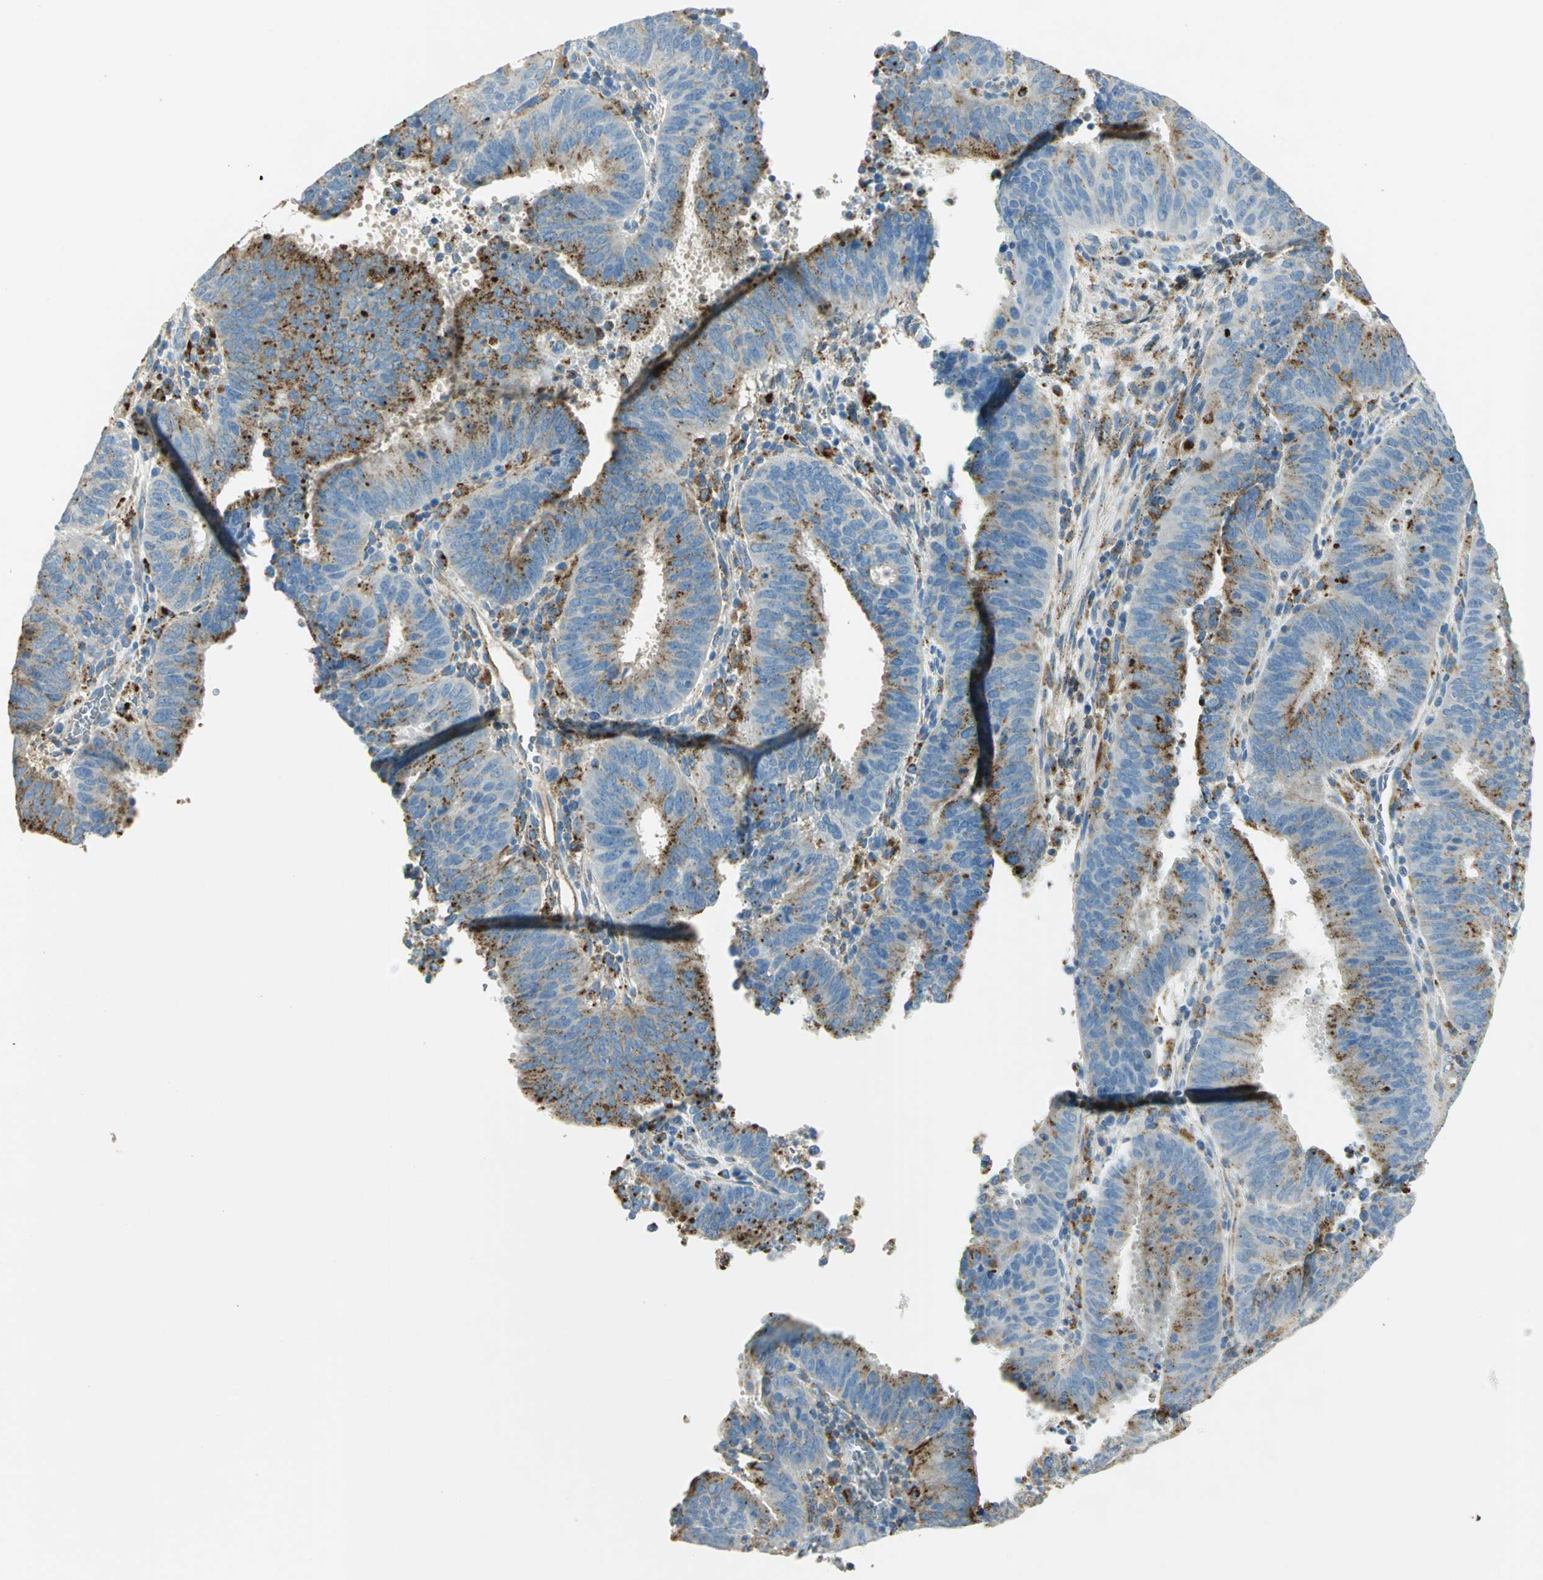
{"staining": {"intensity": "strong", "quantity": "25%-75%", "location": "cytoplasmic/membranous"}, "tissue": "cervical cancer", "cell_type": "Tumor cells", "image_type": "cancer", "snomed": [{"axis": "morphology", "description": "Adenocarcinoma, NOS"}, {"axis": "topography", "description": "Cervix"}], "caption": "Immunohistochemical staining of adenocarcinoma (cervical) reveals strong cytoplasmic/membranous protein positivity in about 25%-75% of tumor cells.", "gene": "ARSA", "patient": {"sex": "female", "age": 44}}